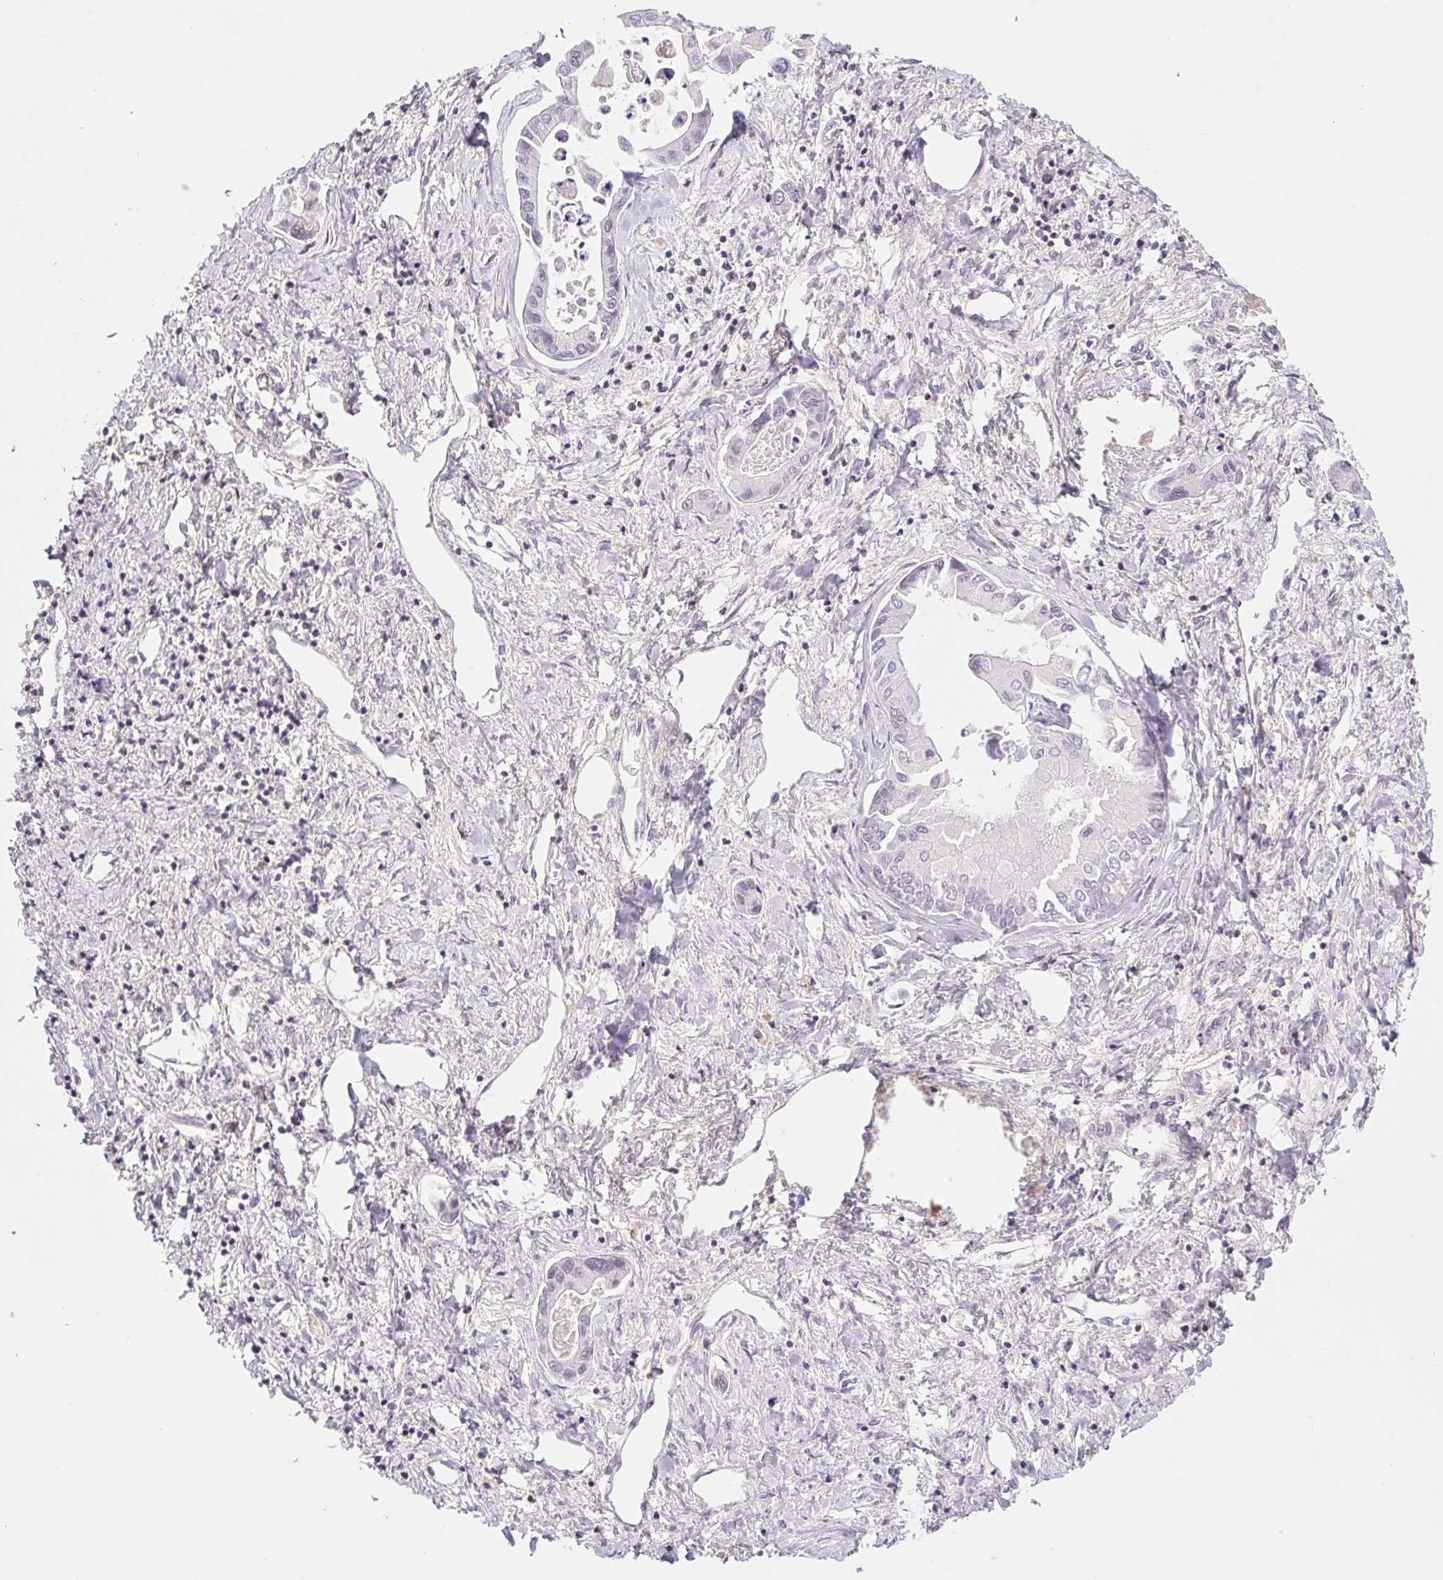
{"staining": {"intensity": "negative", "quantity": "none", "location": "none"}, "tissue": "liver cancer", "cell_type": "Tumor cells", "image_type": "cancer", "snomed": [{"axis": "morphology", "description": "Cholangiocarcinoma"}, {"axis": "topography", "description": "Liver"}], "caption": "An immunohistochemistry (IHC) photomicrograph of liver cholangiocarcinoma is shown. There is no staining in tumor cells of liver cholangiocarcinoma.", "gene": "TRERF1", "patient": {"sex": "male", "age": 66}}